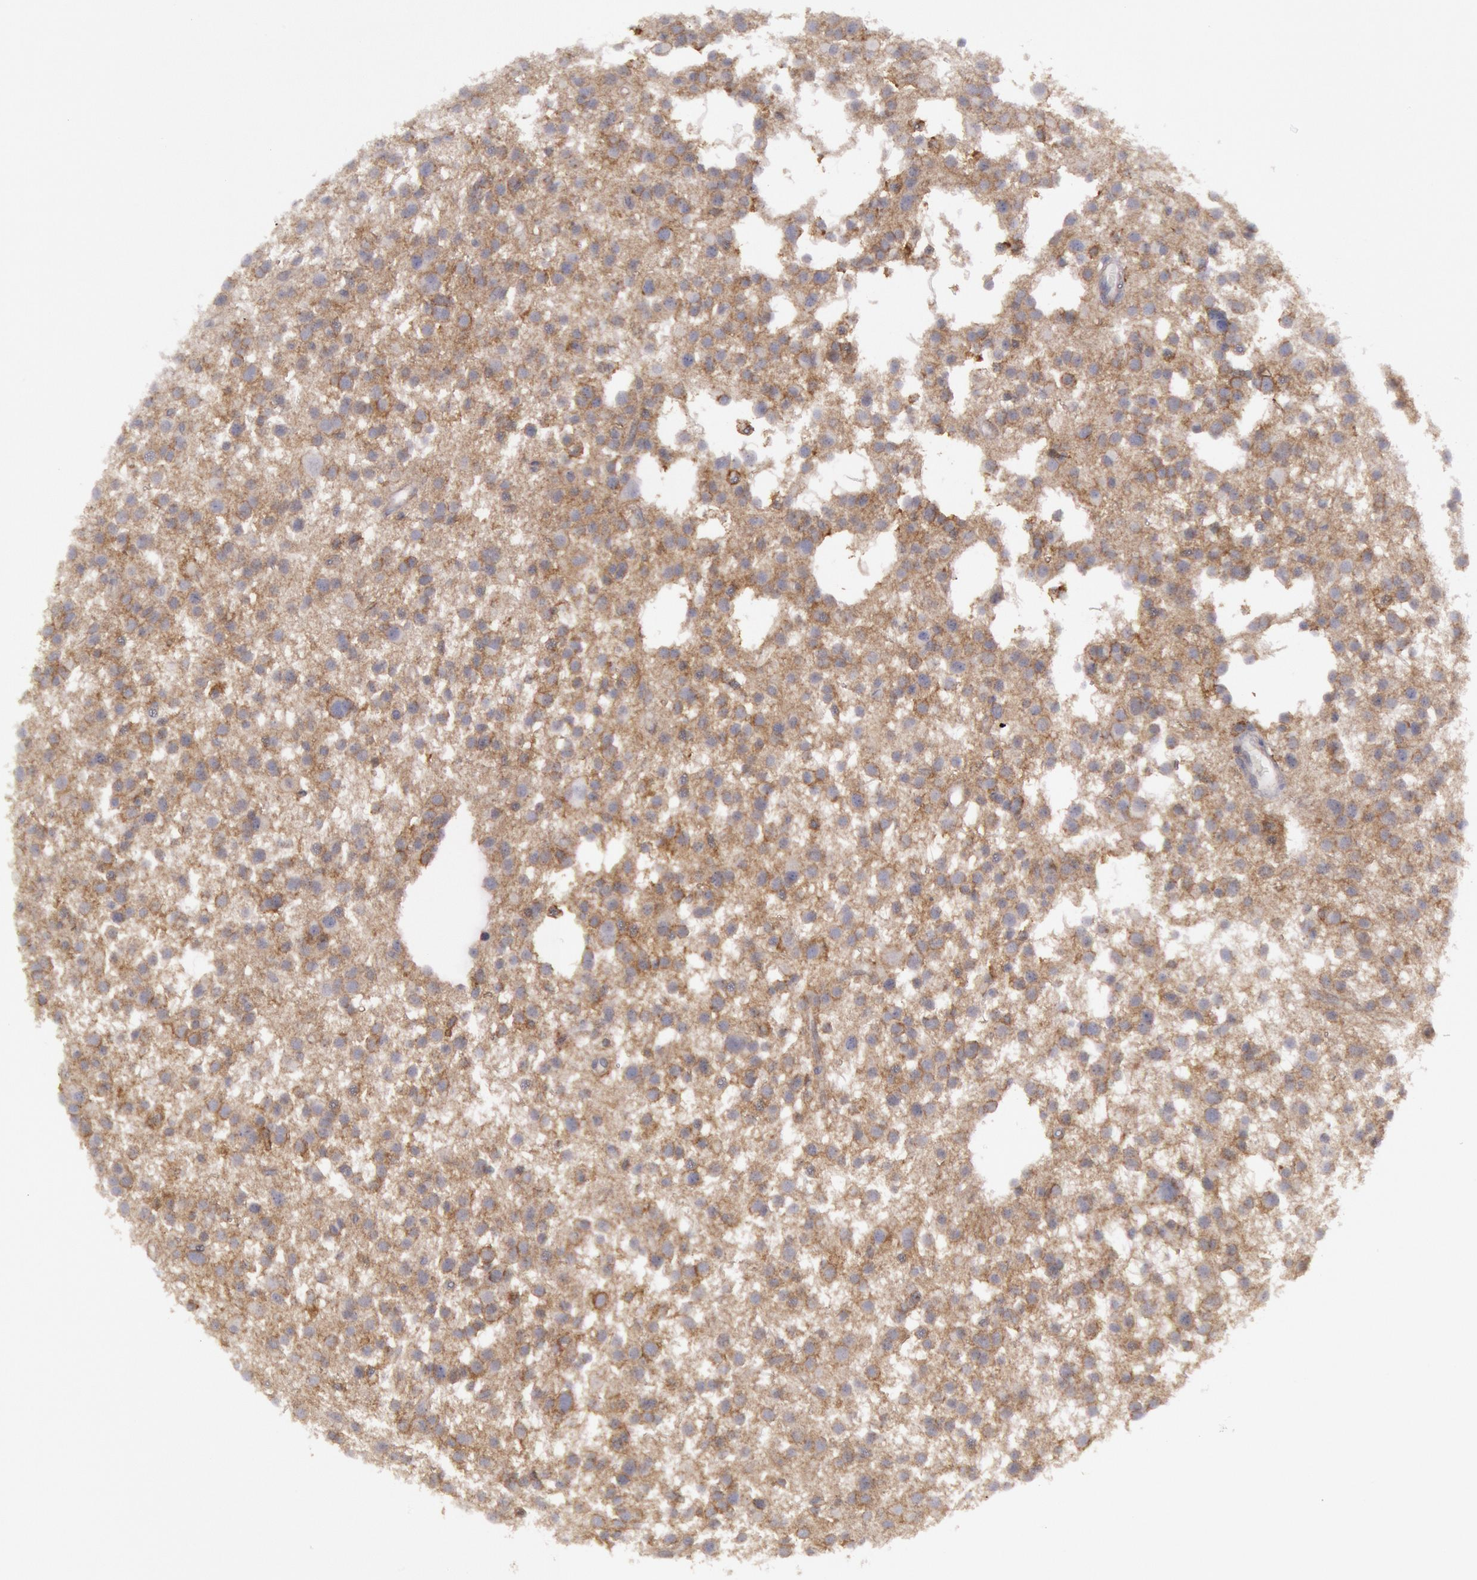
{"staining": {"intensity": "moderate", "quantity": "25%-75%", "location": "cytoplasmic/membranous"}, "tissue": "glioma", "cell_type": "Tumor cells", "image_type": "cancer", "snomed": [{"axis": "morphology", "description": "Glioma, malignant, Low grade"}, {"axis": "topography", "description": "Brain"}], "caption": "Protein staining by immunohistochemistry (IHC) shows moderate cytoplasmic/membranous positivity in approximately 25%-75% of tumor cells in low-grade glioma (malignant).", "gene": "STX4", "patient": {"sex": "female", "age": 36}}